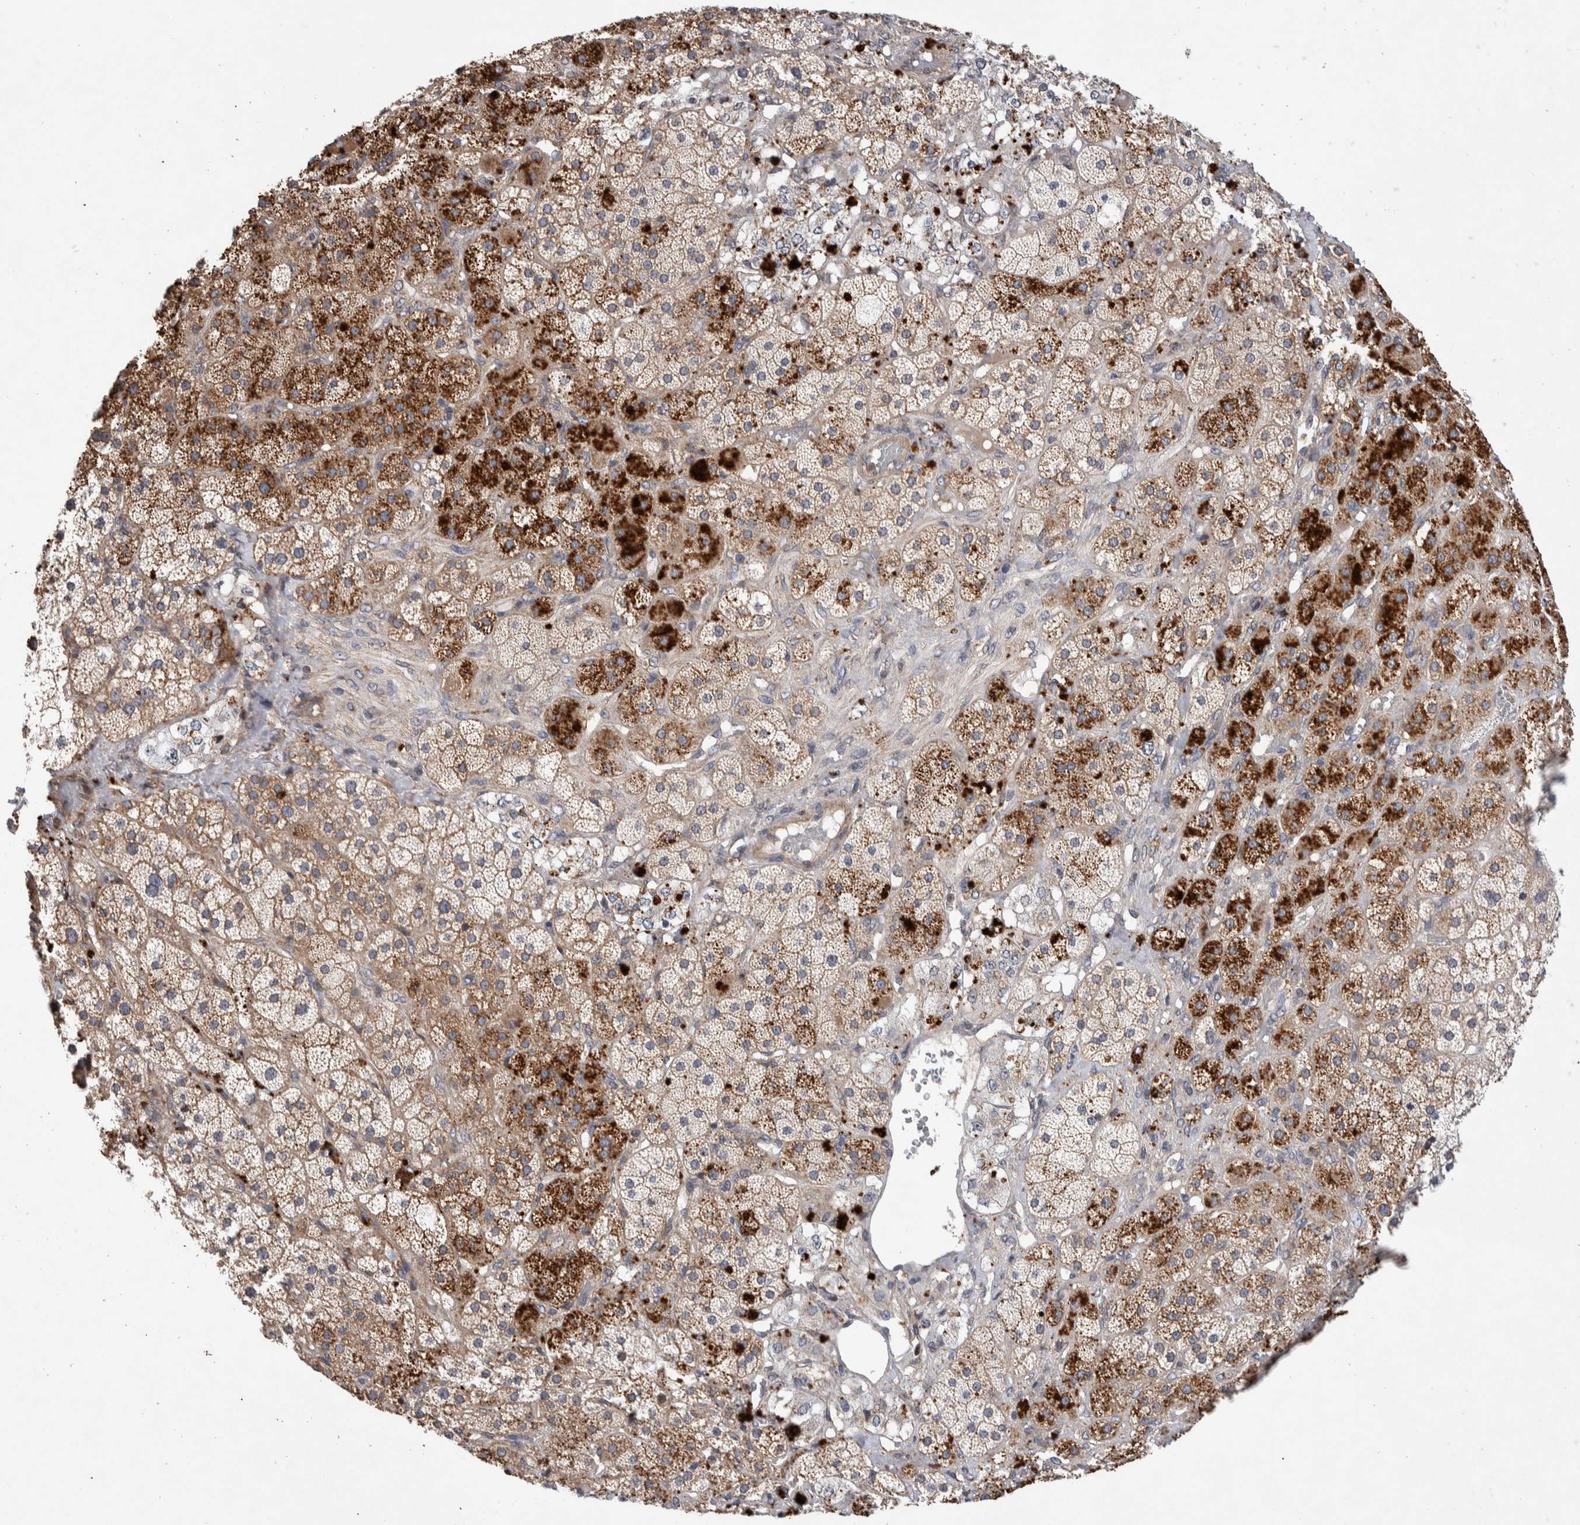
{"staining": {"intensity": "strong", "quantity": "25%-75%", "location": "cytoplasmic/membranous"}, "tissue": "adrenal gland", "cell_type": "Glandular cells", "image_type": "normal", "snomed": [{"axis": "morphology", "description": "Normal tissue, NOS"}, {"axis": "topography", "description": "Adrenal gland"}], "caption": "Adrenal gland stained with immunohistochemistry (IHC) reveals strong cytoplasmic/membranous positivity in approximately 25%-75% of glandular cells.", "gene": "LZTS1", "patient": {"sex": "male", "age": 57}}